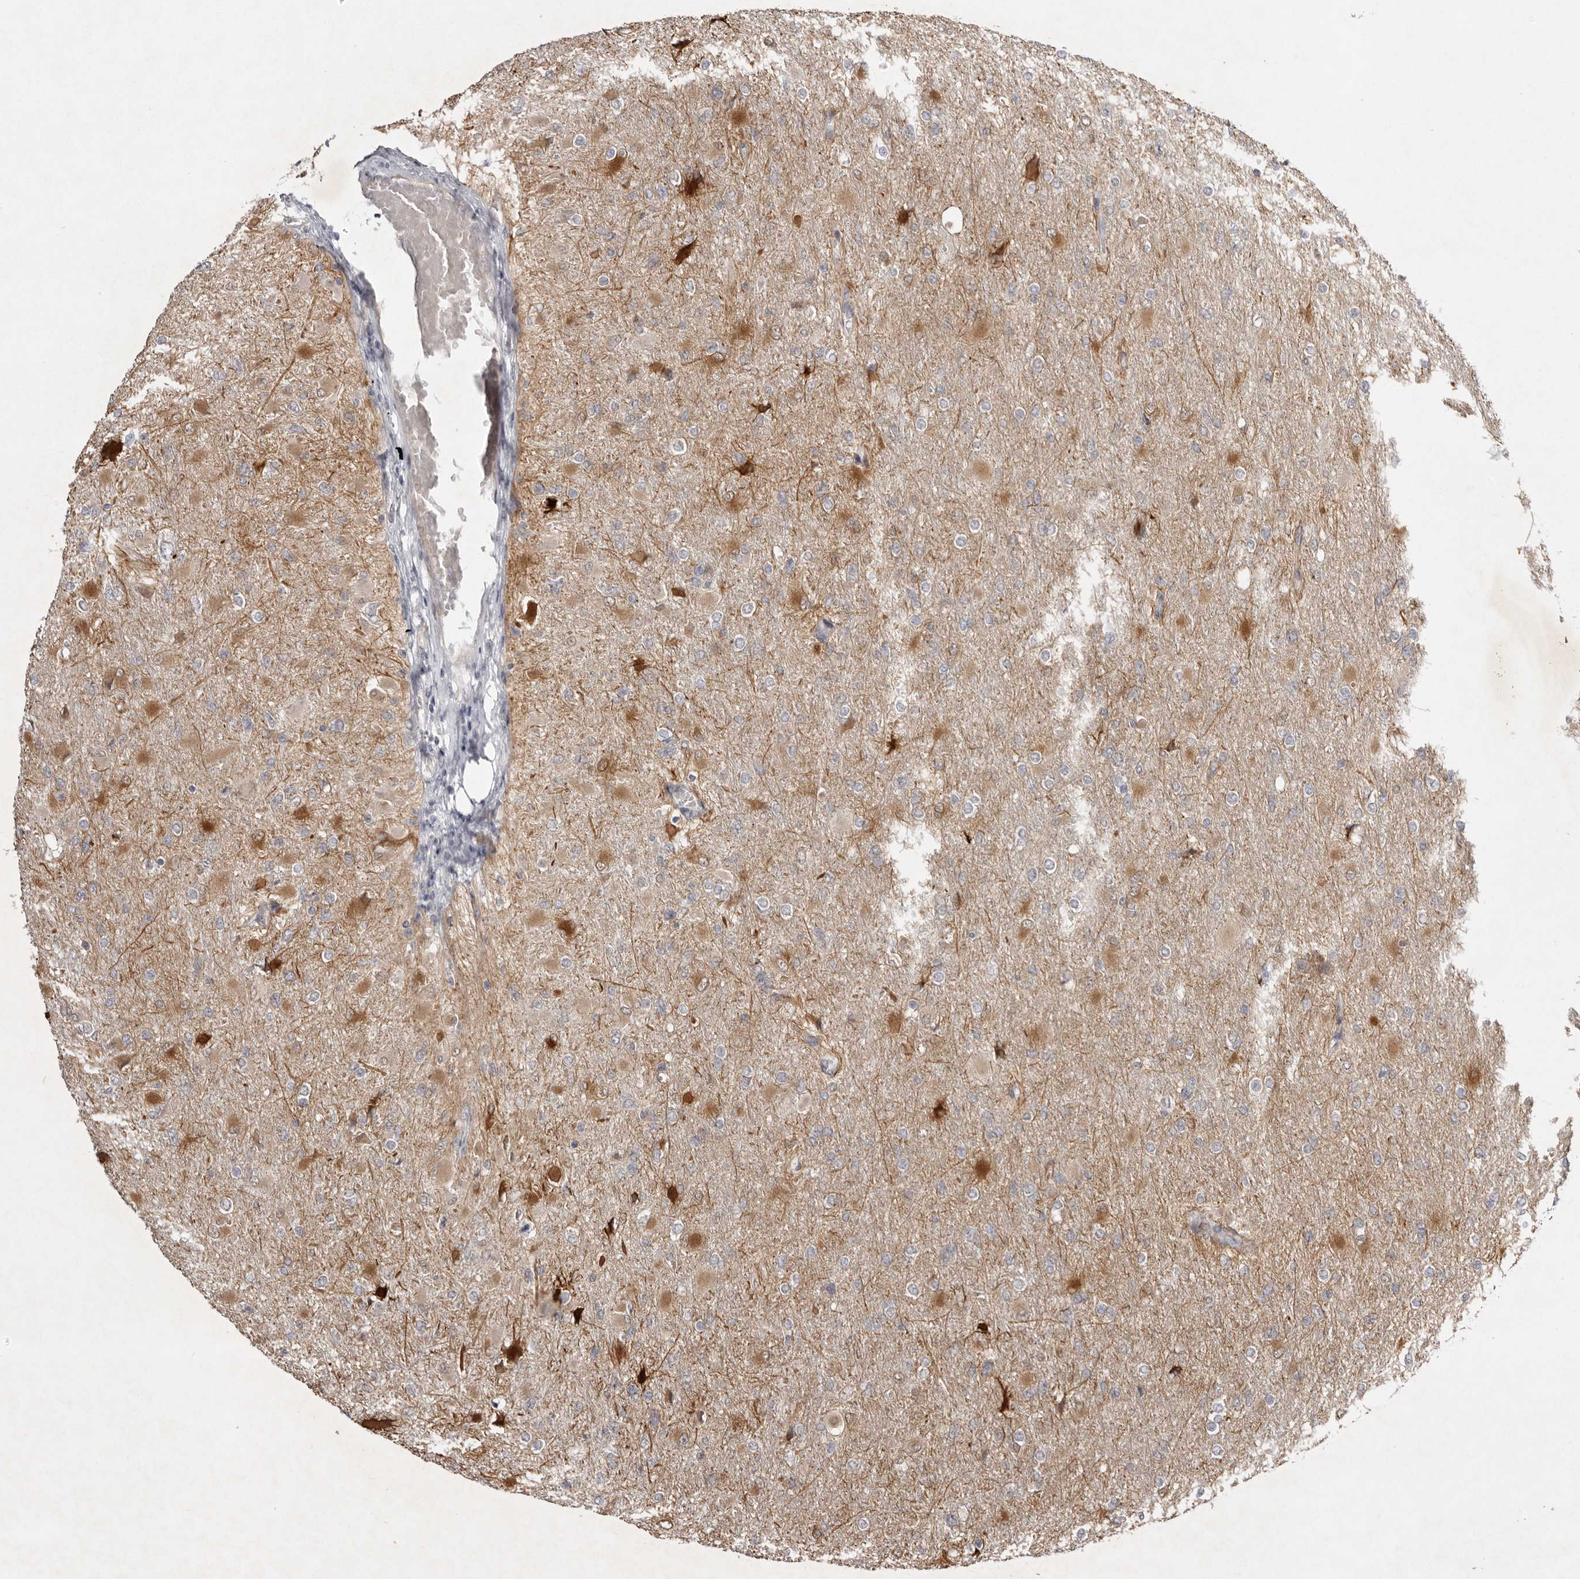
{"staining": {"intensity": "moderate", "quantity": "<25%", "location": "cytoplasmic/membranous"}, "tissue": "glioma", "cell_type": "Tumor cells", "image_type": "cancer", "snomed": [{"axis": "morphology", "description": "Glioma, malignant, High grade"}, {"axis": "topography", "description": "Cerebral cortex"}], "caption": "This histopathology image shows immunohistochemistry (IHC) staining of human glioma, with low moderate cytoplasmic/membranous staining in approximately <25% of tumor cells.", "gene": "NSUN4", "patient": {"sex": "female", "age": 36}}